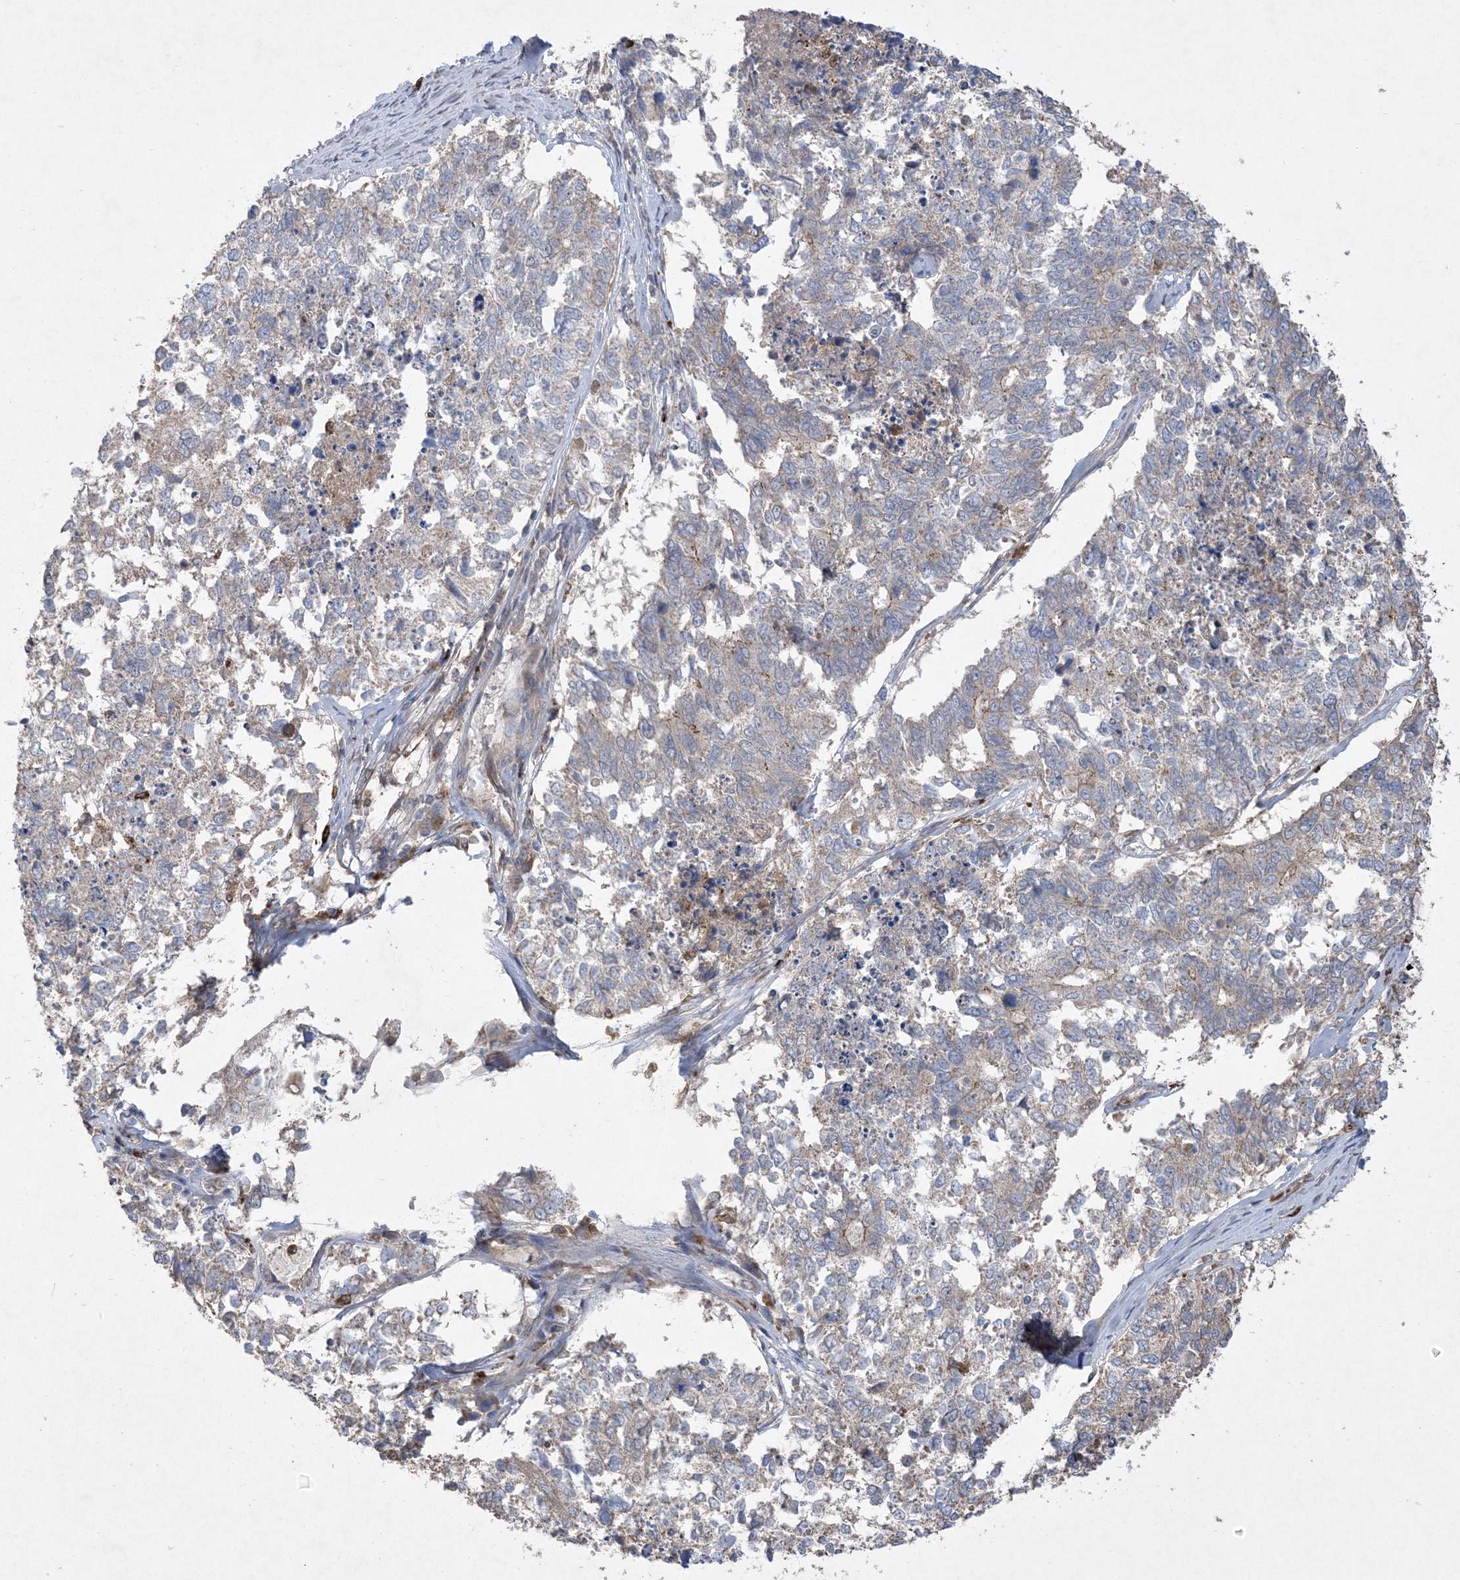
{"staining": {"intensity": "negative", "quantity": "none", "location": "none"}, "tissue": "cervical cancer", "cell_type": "Tumor cells", "image_type": "cancer", "snomed": [{"axis": "morphology", "description": "Squamous cell carcinoma, NOS"}, {"axis": "topography", "description": "Cervix"}], "caption": "IHC micrograph of neoplastic tissue: human cervical cancer stained with DAB (3,3'-diaminobenzidine) displays no significant protein expression in tumor cells.", "gene": "MASP2", "patient": {"sex": "female", "age": 63}}